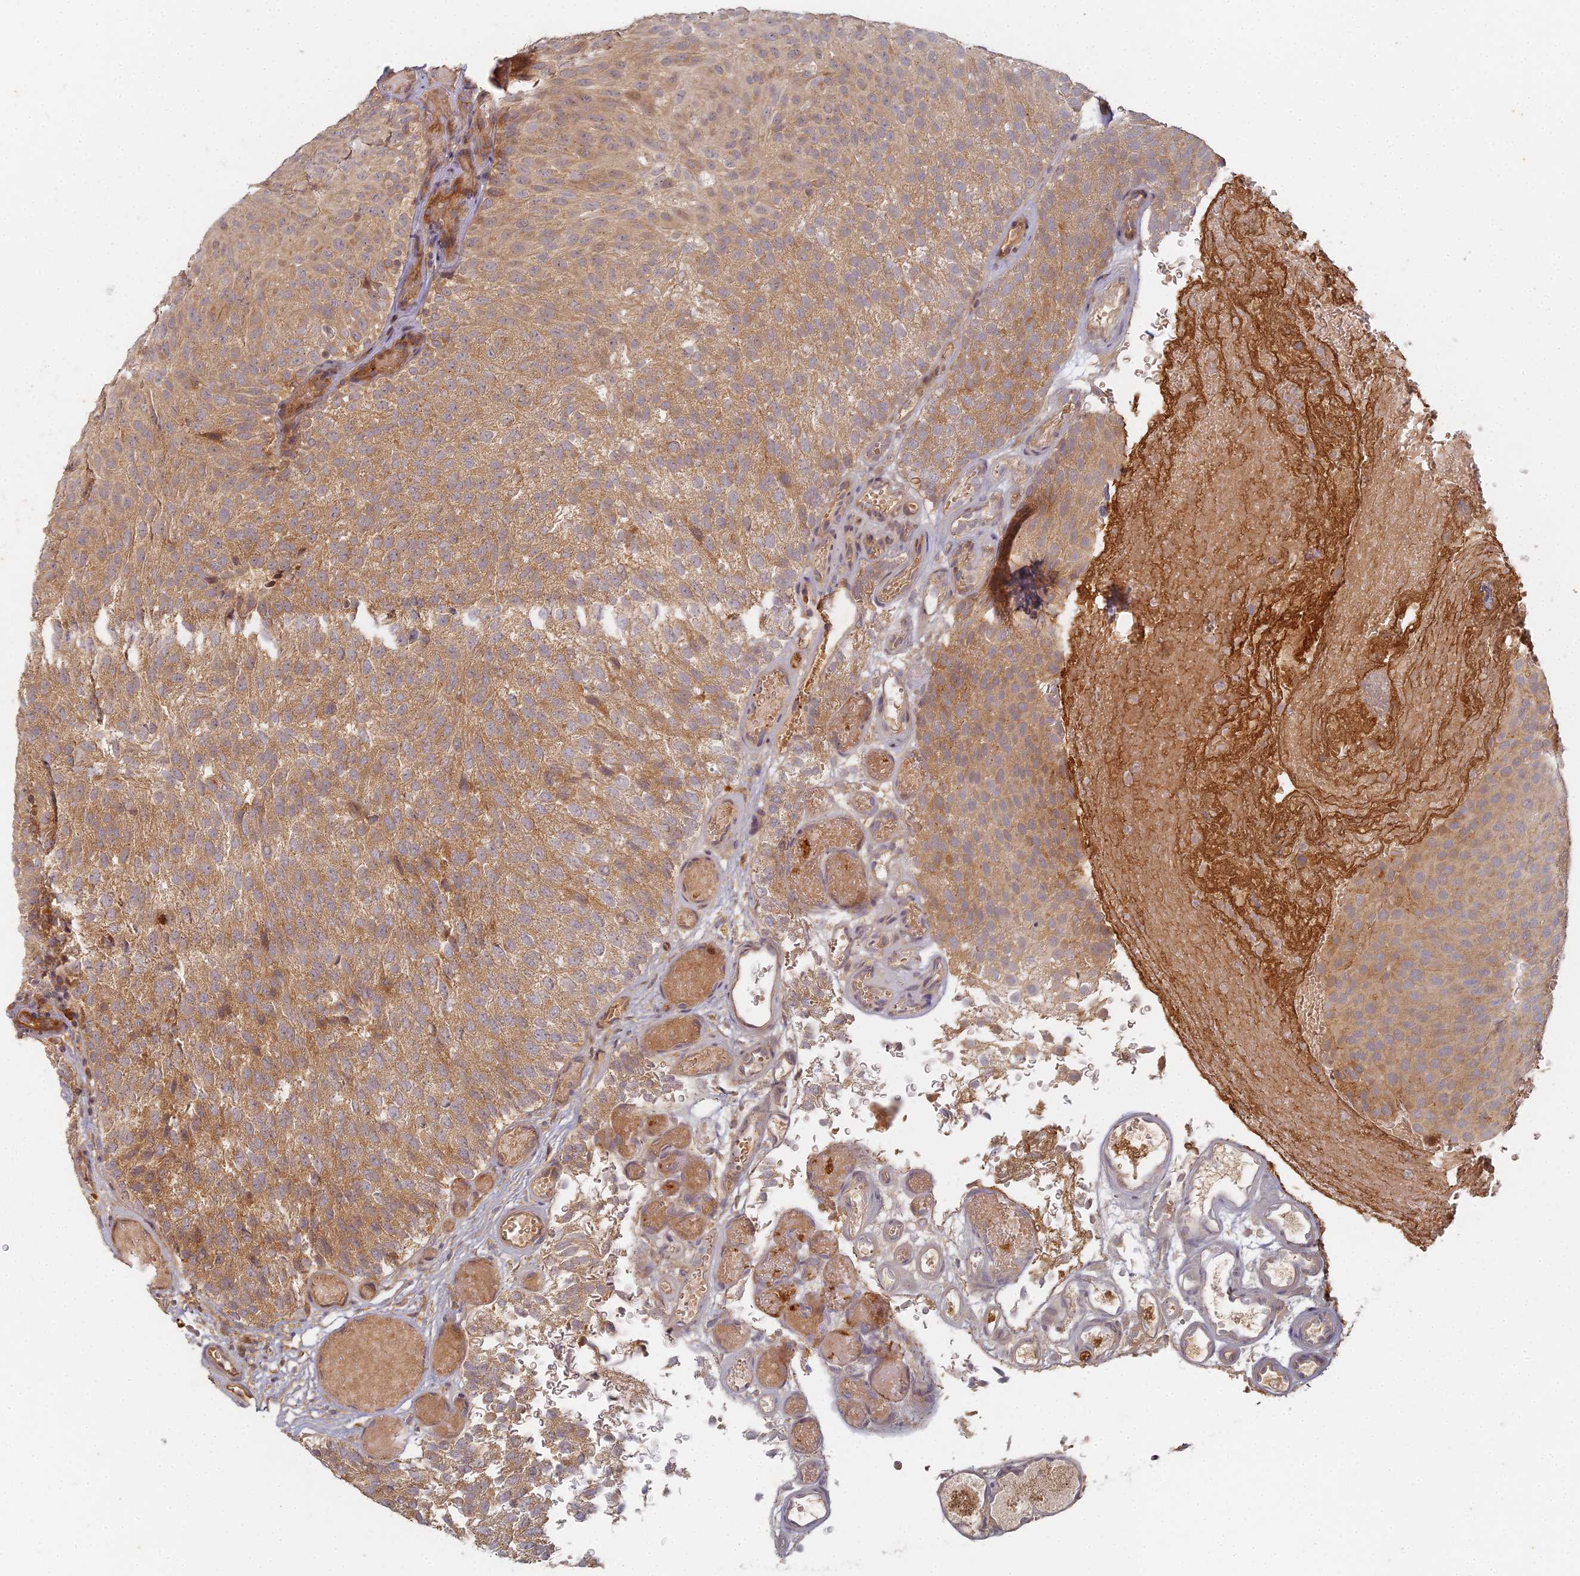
{"staining": {"intensity": "moderate", "quantity": ">75%", "location": "cytoplasmic/membranous"}, "tissue": "urothelial cancer", "cell_type": "Tumor cells", "image_type": "cancer", "snomed": [{"axis": "morphology", "description": "Urothelial carcinoma, Low grade"}, {"axis": "topography", "description": "Urinary bladder"}], "caption": "A brown stain shows moderate cytoplasmic/membranous staining of a protein in low-grade urothelial carcinoma tumor cells.", "gene": "INO80D", "patient": {"sex": "male", "age": 78}}